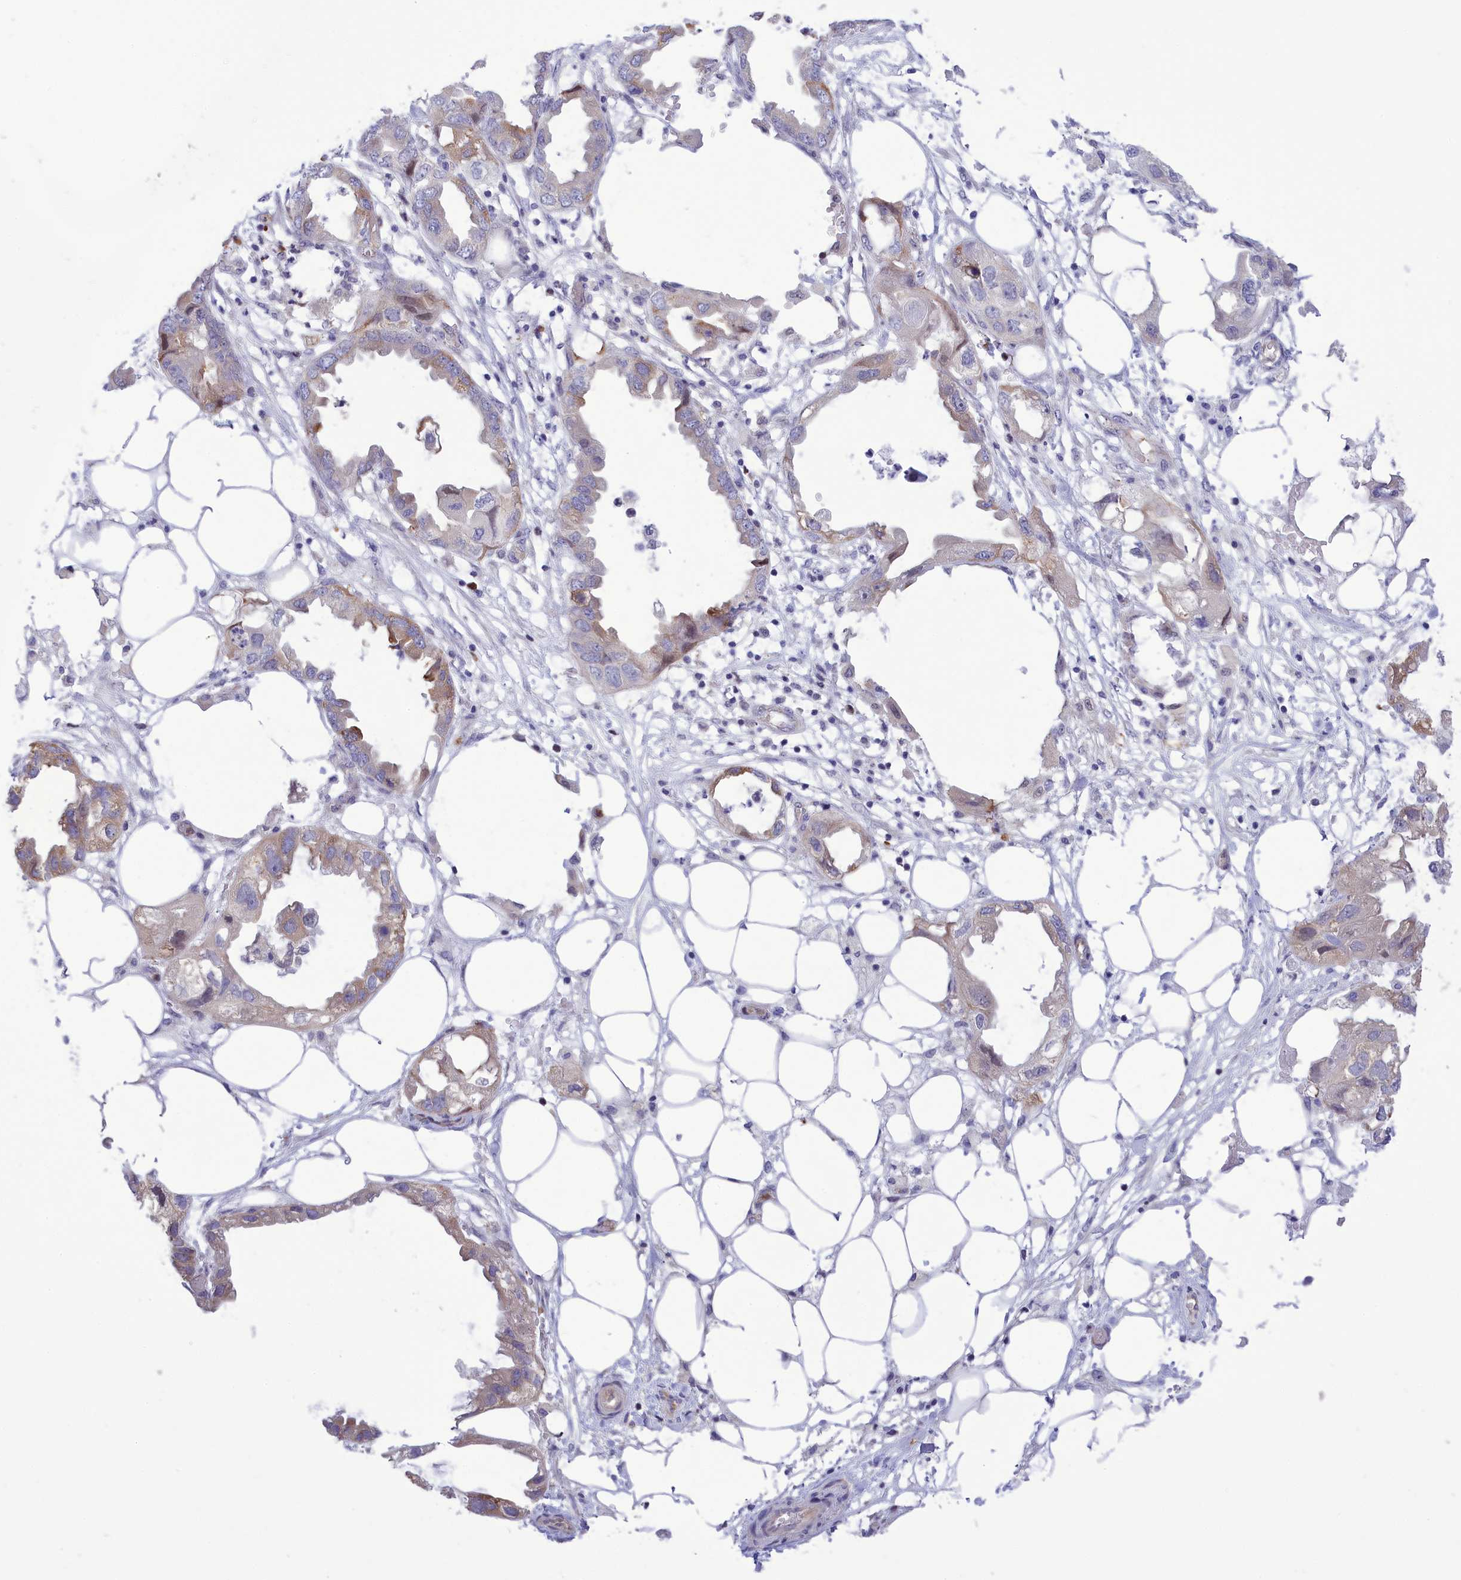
{"staining": {"intensity": "weak", "quantity": "25%-75%", "location": "cytoplasmic/membranous"}, "tissue": "endometrial cancer", "cell_type": "Tumor cells", "image_type": "cancer", "snomed": [{"axis": "morphology", "description": "Adenocarcinoma, NOS"}, {"axis": "morphology", "description": "Adenocarcinoma, metastatic, NOS"}, {"axis": "topography", "description": "Adipose tissue"}, {"axis": "topography", "description": "Endometrium"}], "caption": "Tumor cells exhibit low levels of weak cytoplasmic/membranous positivity in about 25%-75% of cells in human endometrial metastatic adenocarcinoma.", "gene": "DCAF16", "patient": {"sex": "female", "age": 67}}